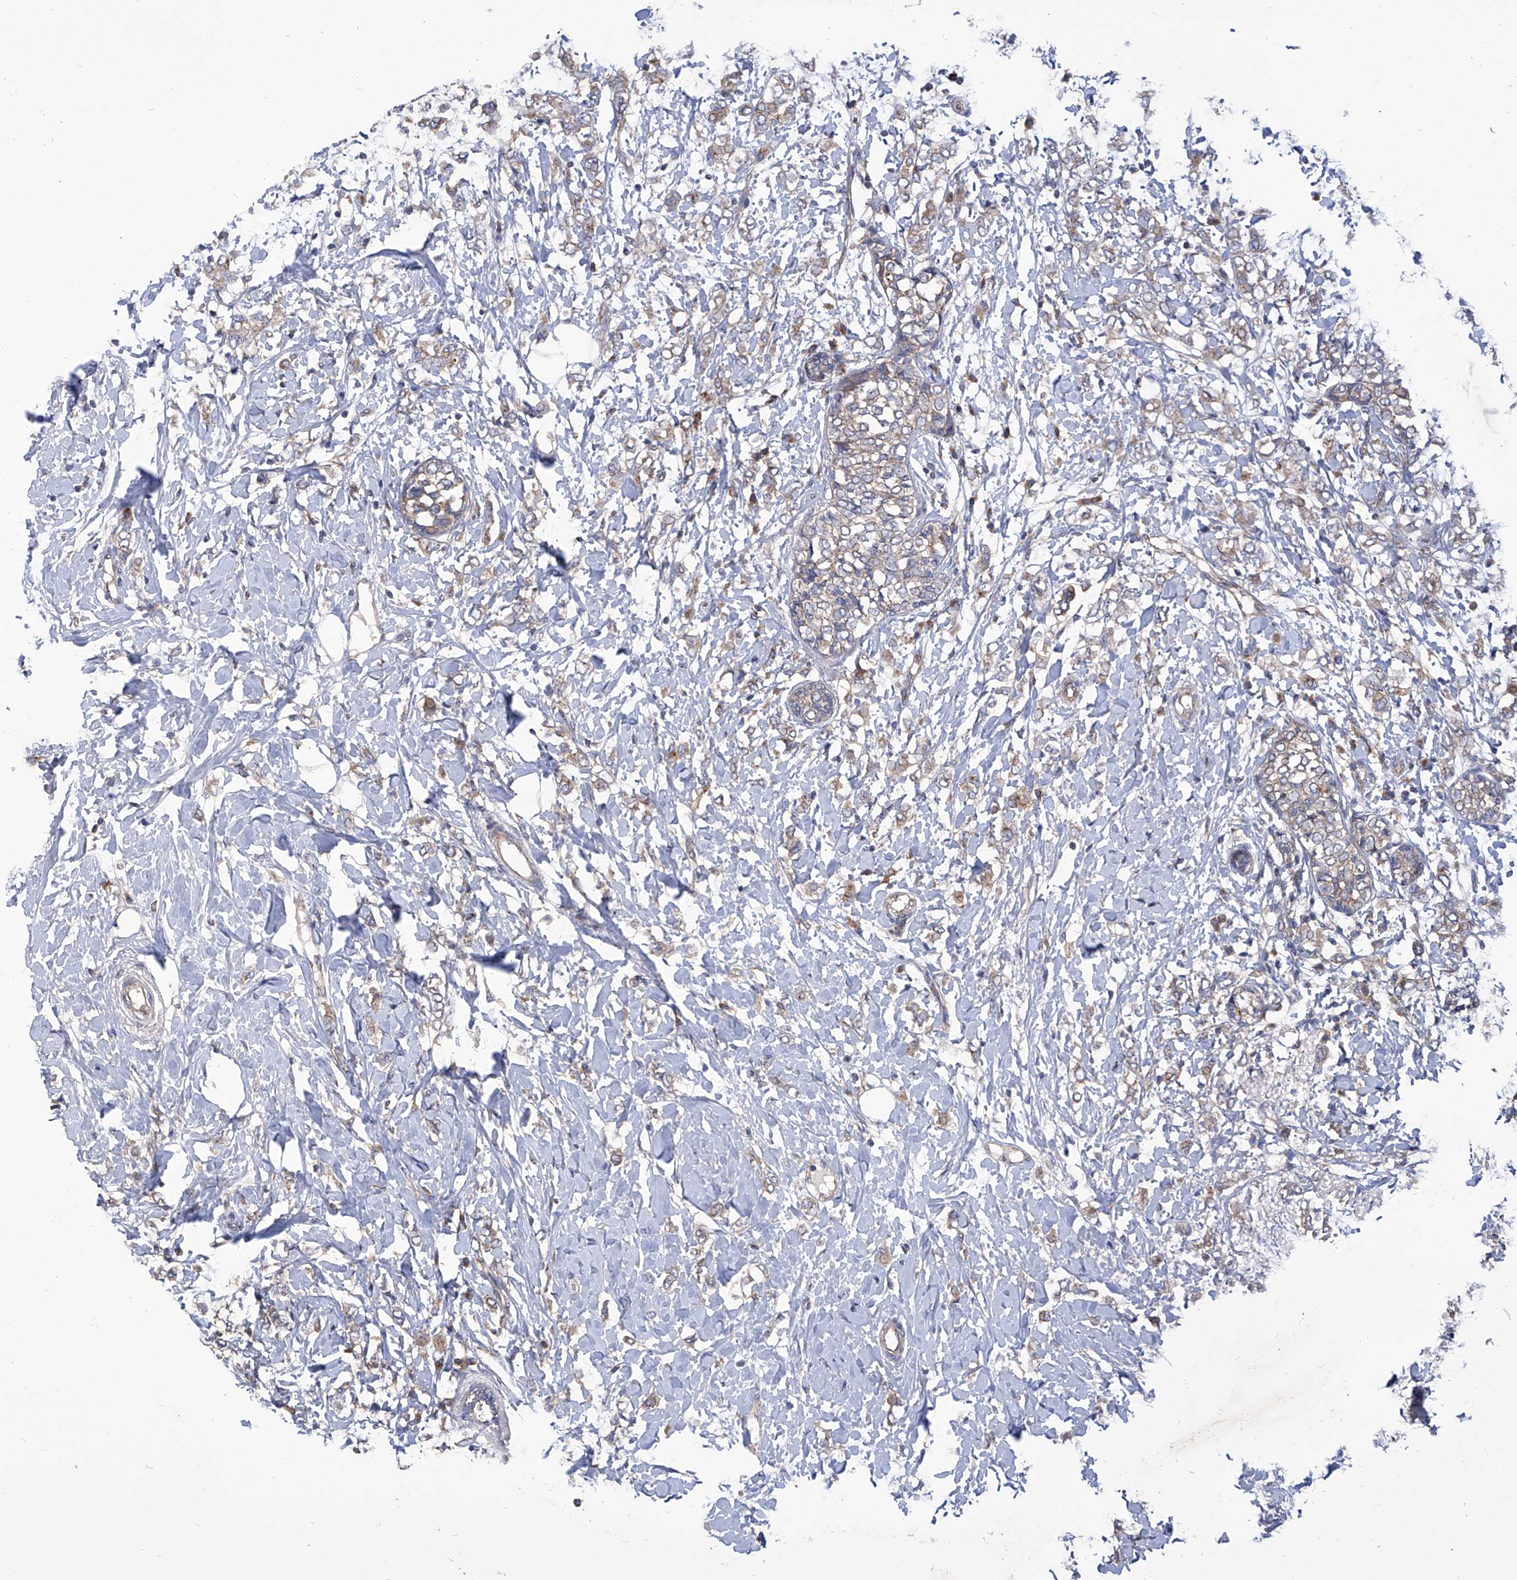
{"staining": {"intensity": "weak", "quantity": "25%-75%", "location": "cytoplasmic/membranous"}, "tissue": "breast cancer", "cell_type": "Tumor cells", "image_type": "cancer", "snomed": [{"axis": "morphology", "description": "Normal tissue, NOS"}, {"axis": "morphology", "description": "Lobular carcinoma"}, {"axis": "topography", "description": "Breast"}], "caption": "Human breast cancer (lobular carcinoma) stained with a brown dye demonstrates weak cytoplasmic/membranous positive positivity in about 25%-75% of tumor cells.", "gene": "TJAP1", "patient": {"sex": "female", "age": 47}}